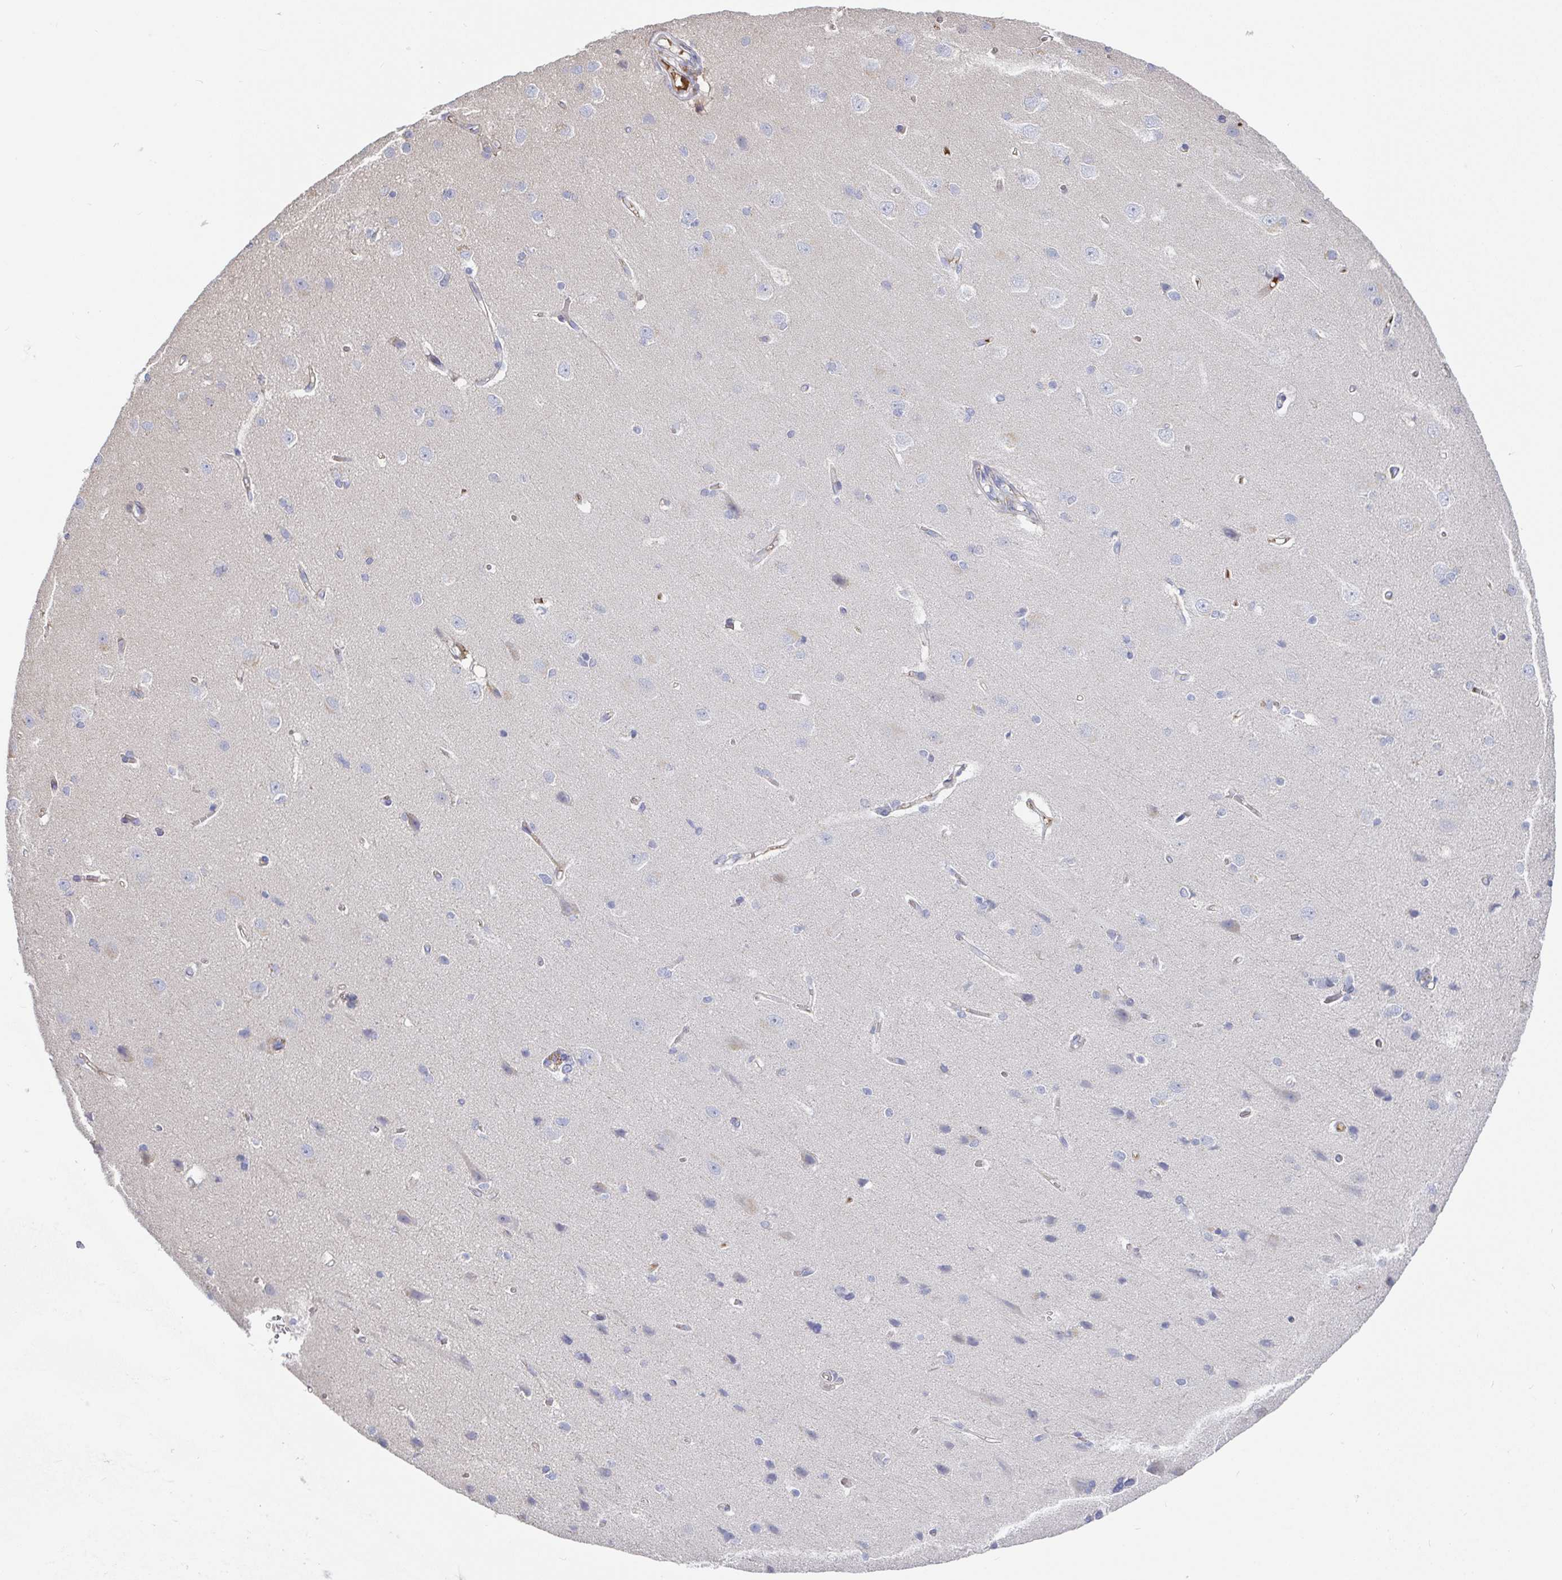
{"staining": {"intensity": "moderate", "quantity": "<25%", "location": "cytoplasmic/membranous"}, "tissue": "cerebral cortex", "cell_type": "Endothelial cells", "image_type": "normal", "snomed": [{"axis": "morphology", "description": "Normal tissue, NOS"}, {"axis": "topography", "description": "Cerebral cortex"}], "caption": "DAB immunohistochemical staining of unremarkable cerebral cortex reveals moderate cytoplasmic/membranous protein staining in approximately <25% of endothelial cells.", "gene": "IRAK2", "patient": {"sex": "male", "age": 37}}